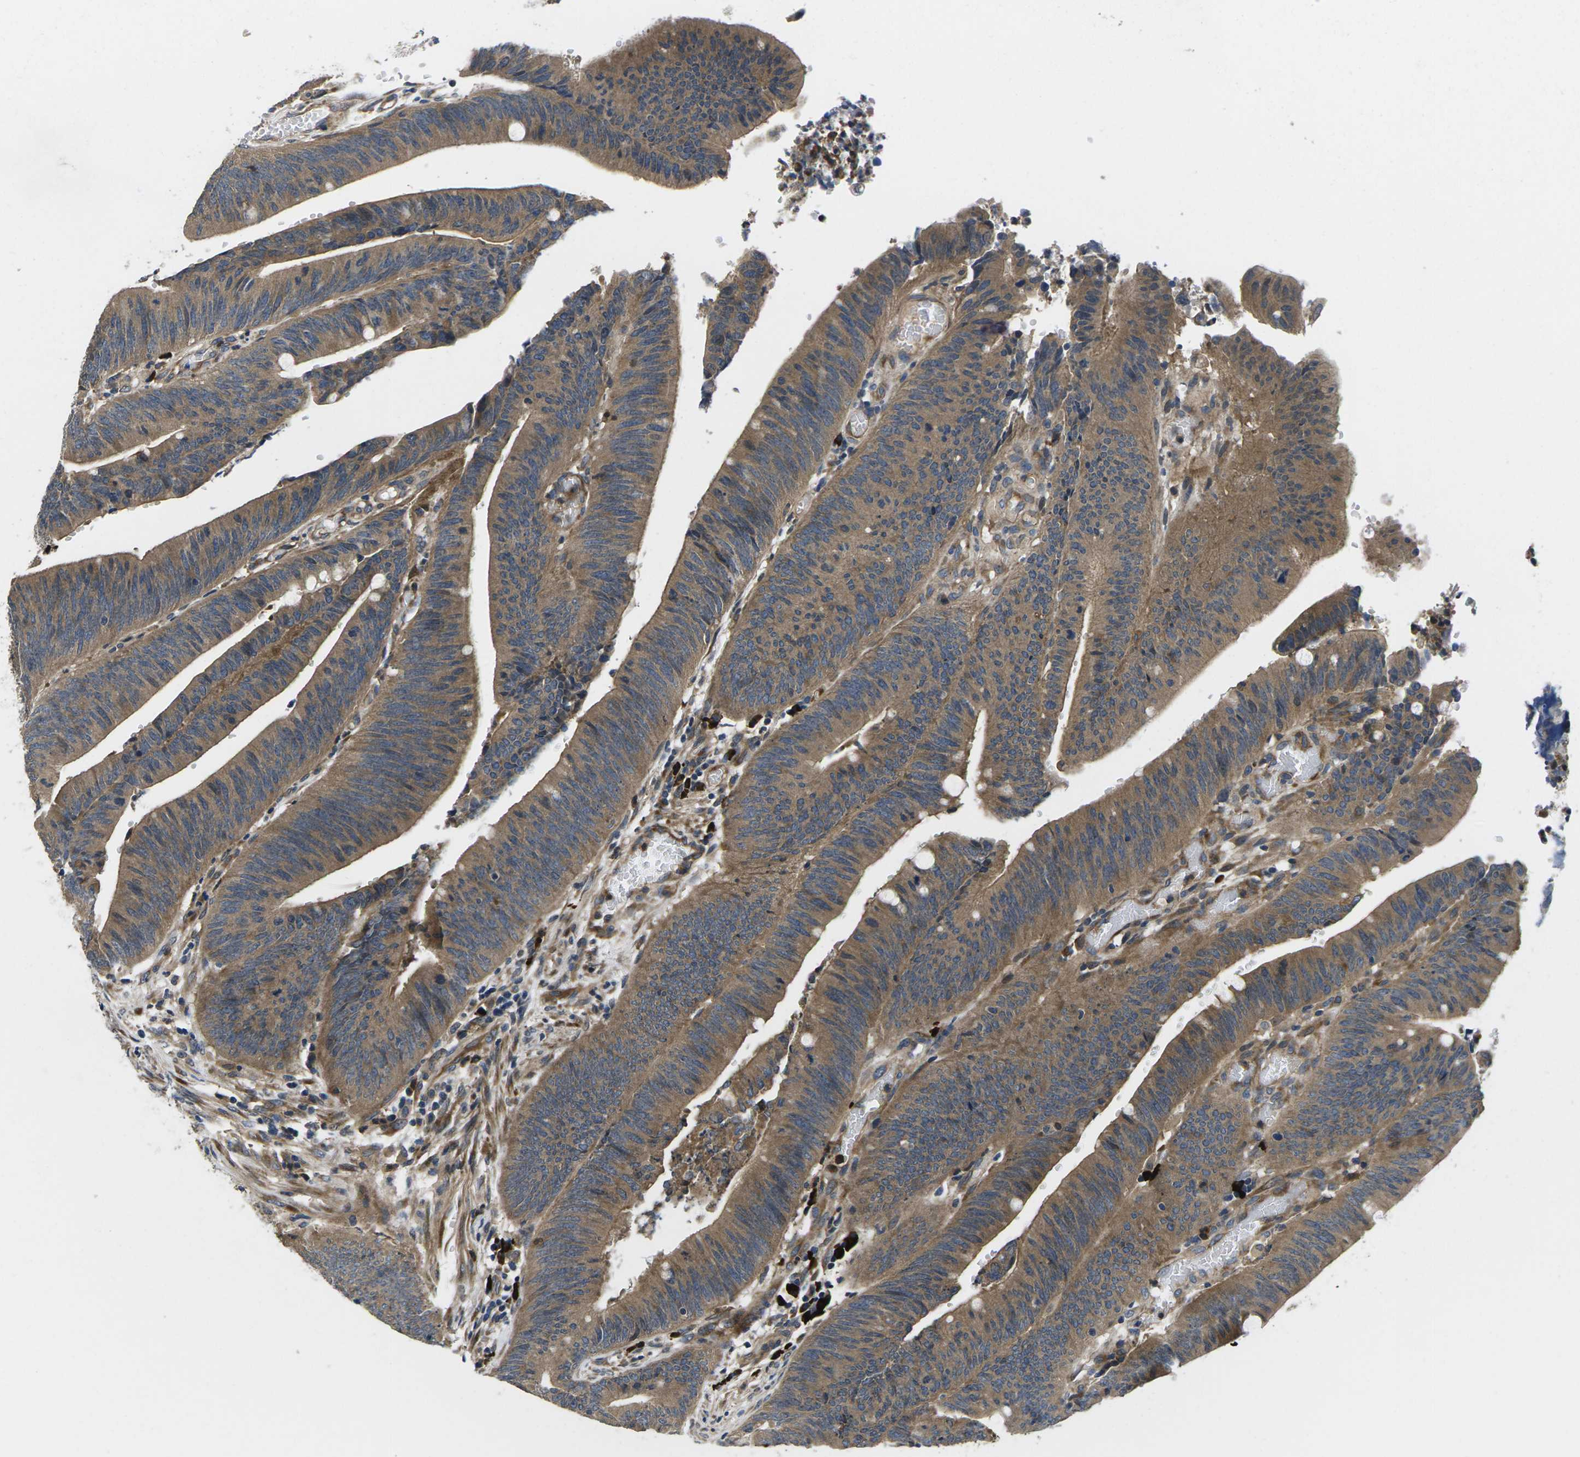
{"staining": {"intensity": "moderate", "quantity": ">75%", "location": "cytoplasmic/membranous"}, "tissue": "colorectal cancer", "cell_type": "Tumor cells", "image_type": "cancer", "snomed": [{"axis": "morphology", "description": "Normal tissue, NOS"}, {"axis": "morphology", "description": "Adenocarcinoma, NOS"}, {"axis": "topography", "description": "Rectum"}], "caption": "Immunohistochemistry (DAB) staining of human adenocarcinoma (colorectal) reveals moderate cytoplasmic/membranous protein positivity in about >75% of tumor cells.", "gene": "PLCE1", "patient": {"sex": "female", "age": 66}}